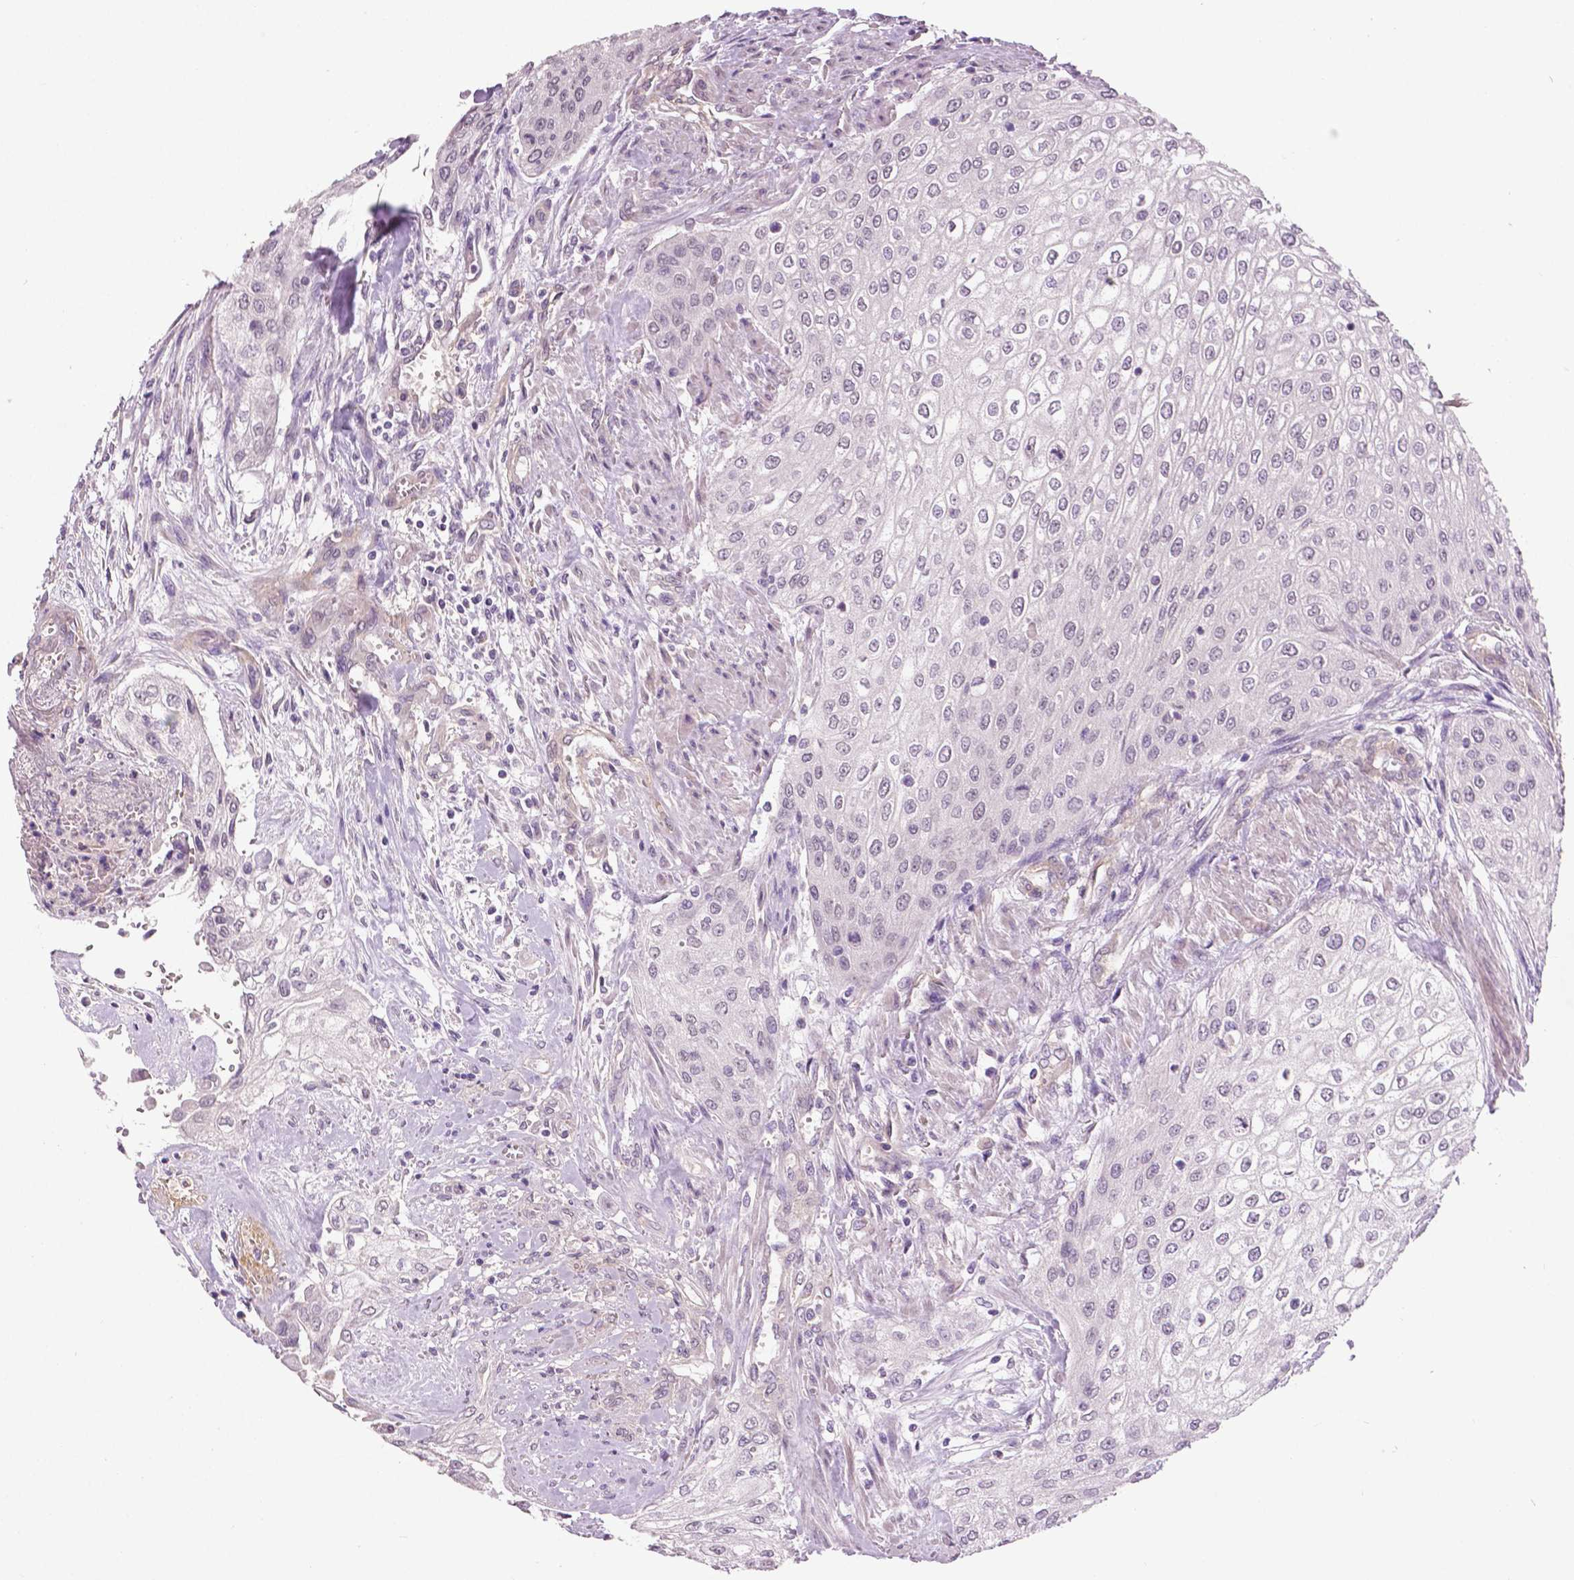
{"staining": {"intensity": "negative", "quantity": "none", "location": "none"}, "tissue": "urothelial cancer", "cell_type": "Tumor cells", "image_type": "cancer", "snomed": [{"axis": "morphology", "description": "Urothelial carcinoma, High grade"}, {"axis": "topography", "description": "Urinary bladder"}], "caption": "Micrograph shows no protein positivity in tumor cells of urothelial carcinoma (high-grade) tissue.", "gene": "FOXA1", "patient": {"sex": "male", "age": 62}}